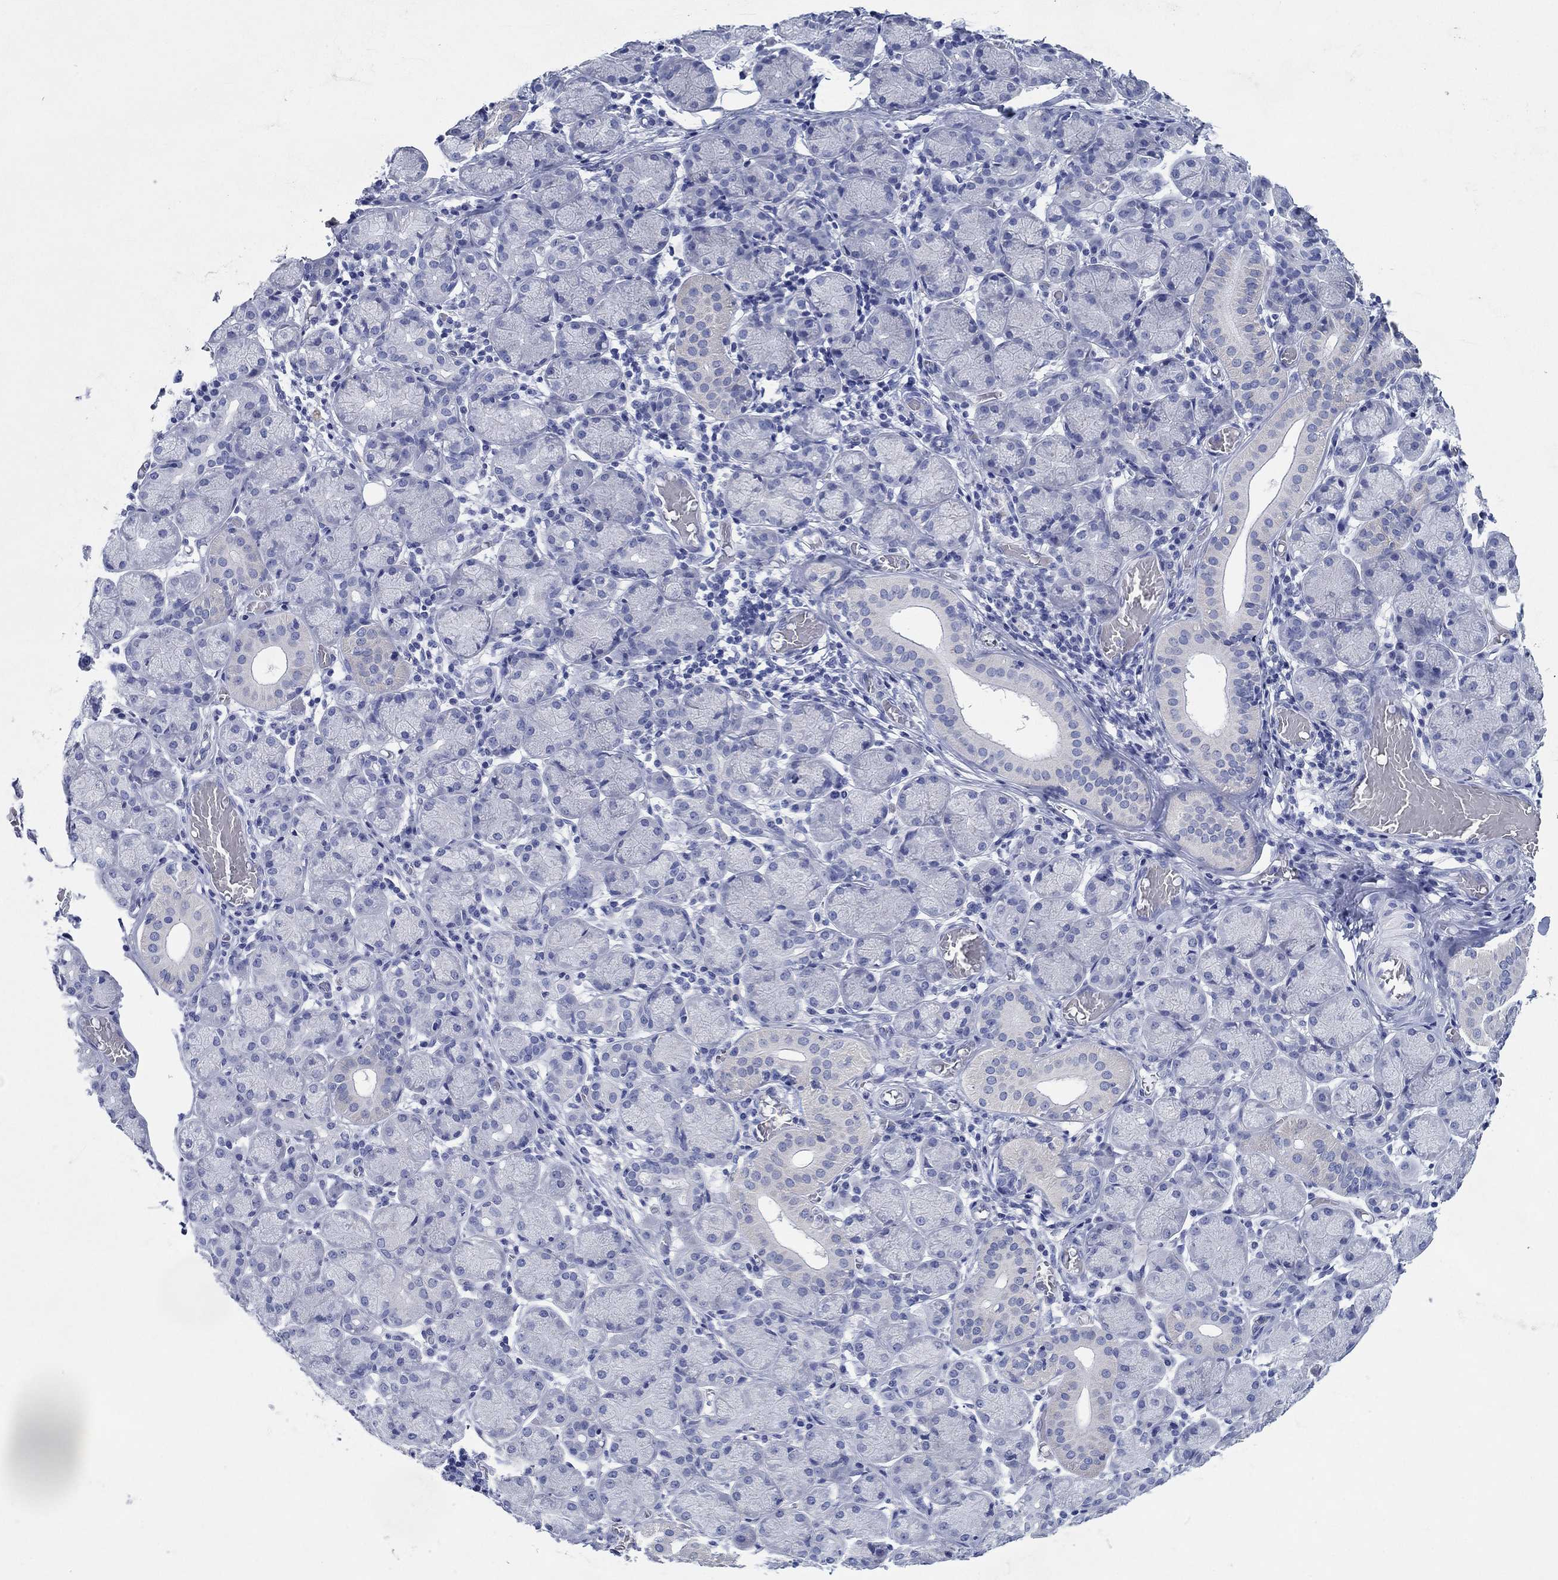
{"staining": {"intensity": "negative", "quantity": "none", "location": "none"}, "tissue": "salivary gland", "cell_type": "Glandular cells", "image_type": "normal", "snomed": [{"axis": "morphology", "description": "Normal tissue, NOS"}, {"axis": "topography", "description": "Salivary gland"}, {"axis": "topography", "description": "Peripheral nerve tissue"}], "caption": "Salivary gland was stained to show a protein in brown. There is no significant positivity in glandular cells. The staining is performed using DAB brown chromogen with nuclei counter-stained in using hematoxylin.", "gene": "HCRT", "patient": {"sex": "female", "age": 24}}